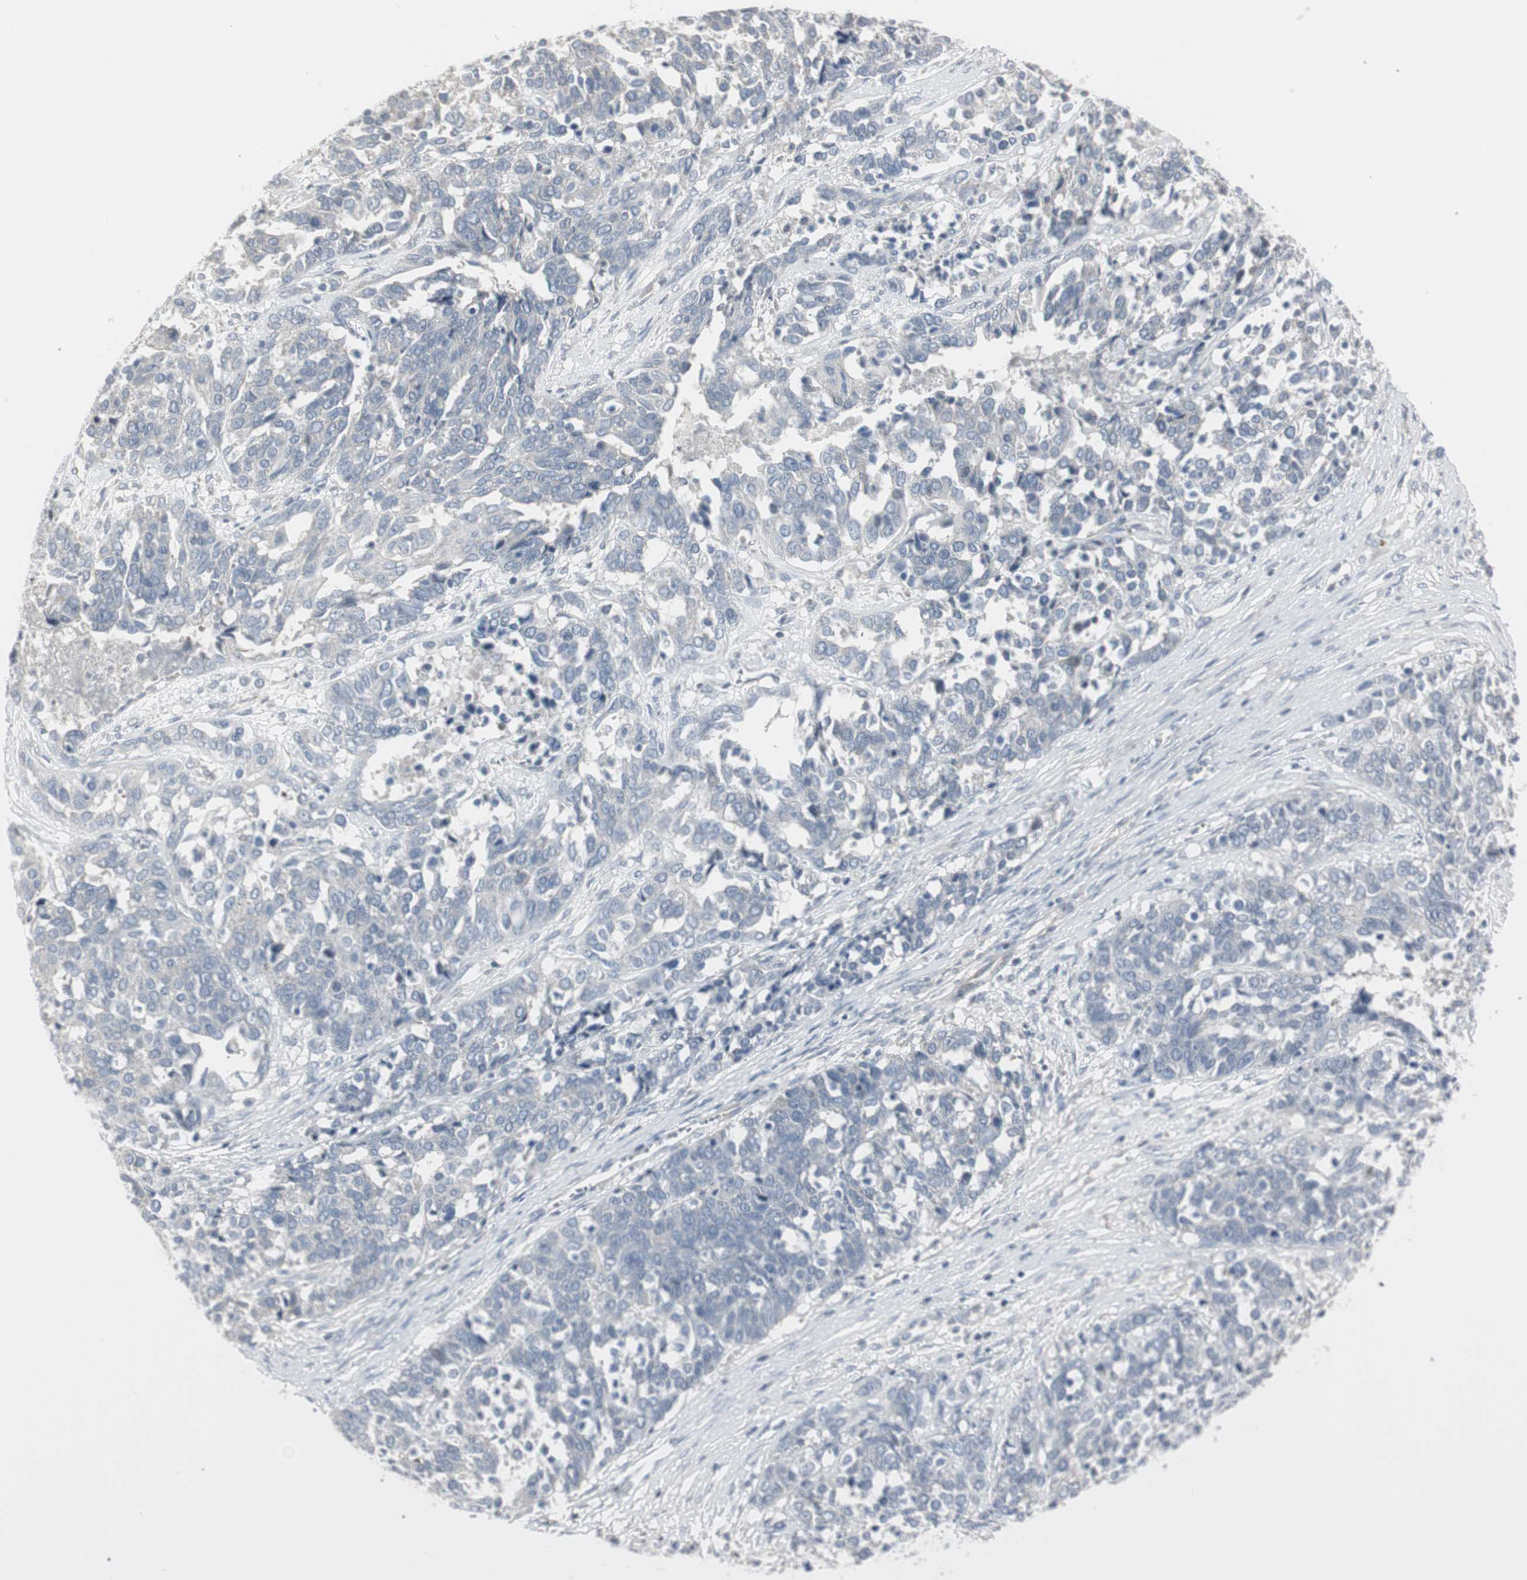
{"staining": {"intensity": "negative", "quantity": "none", "location": "none"}, "tissue": "ovarian cancer", "cell_type": "Tumor cells", "image_type": "cancer", "snomed": [{"axis": "morphology", "description": "Cystadenocarcinoma, serous, NOS"}, {"axis": "topography", "description": "Ovary"}], "caption": "Human serous cystadenocarcinoma (ovarian) stained for a protein using immunohistochemistry (IHC) exhibits no positivity in tumor cells.", "gene": "DMPK", "patient": {"sex": "female", "age": 44}}